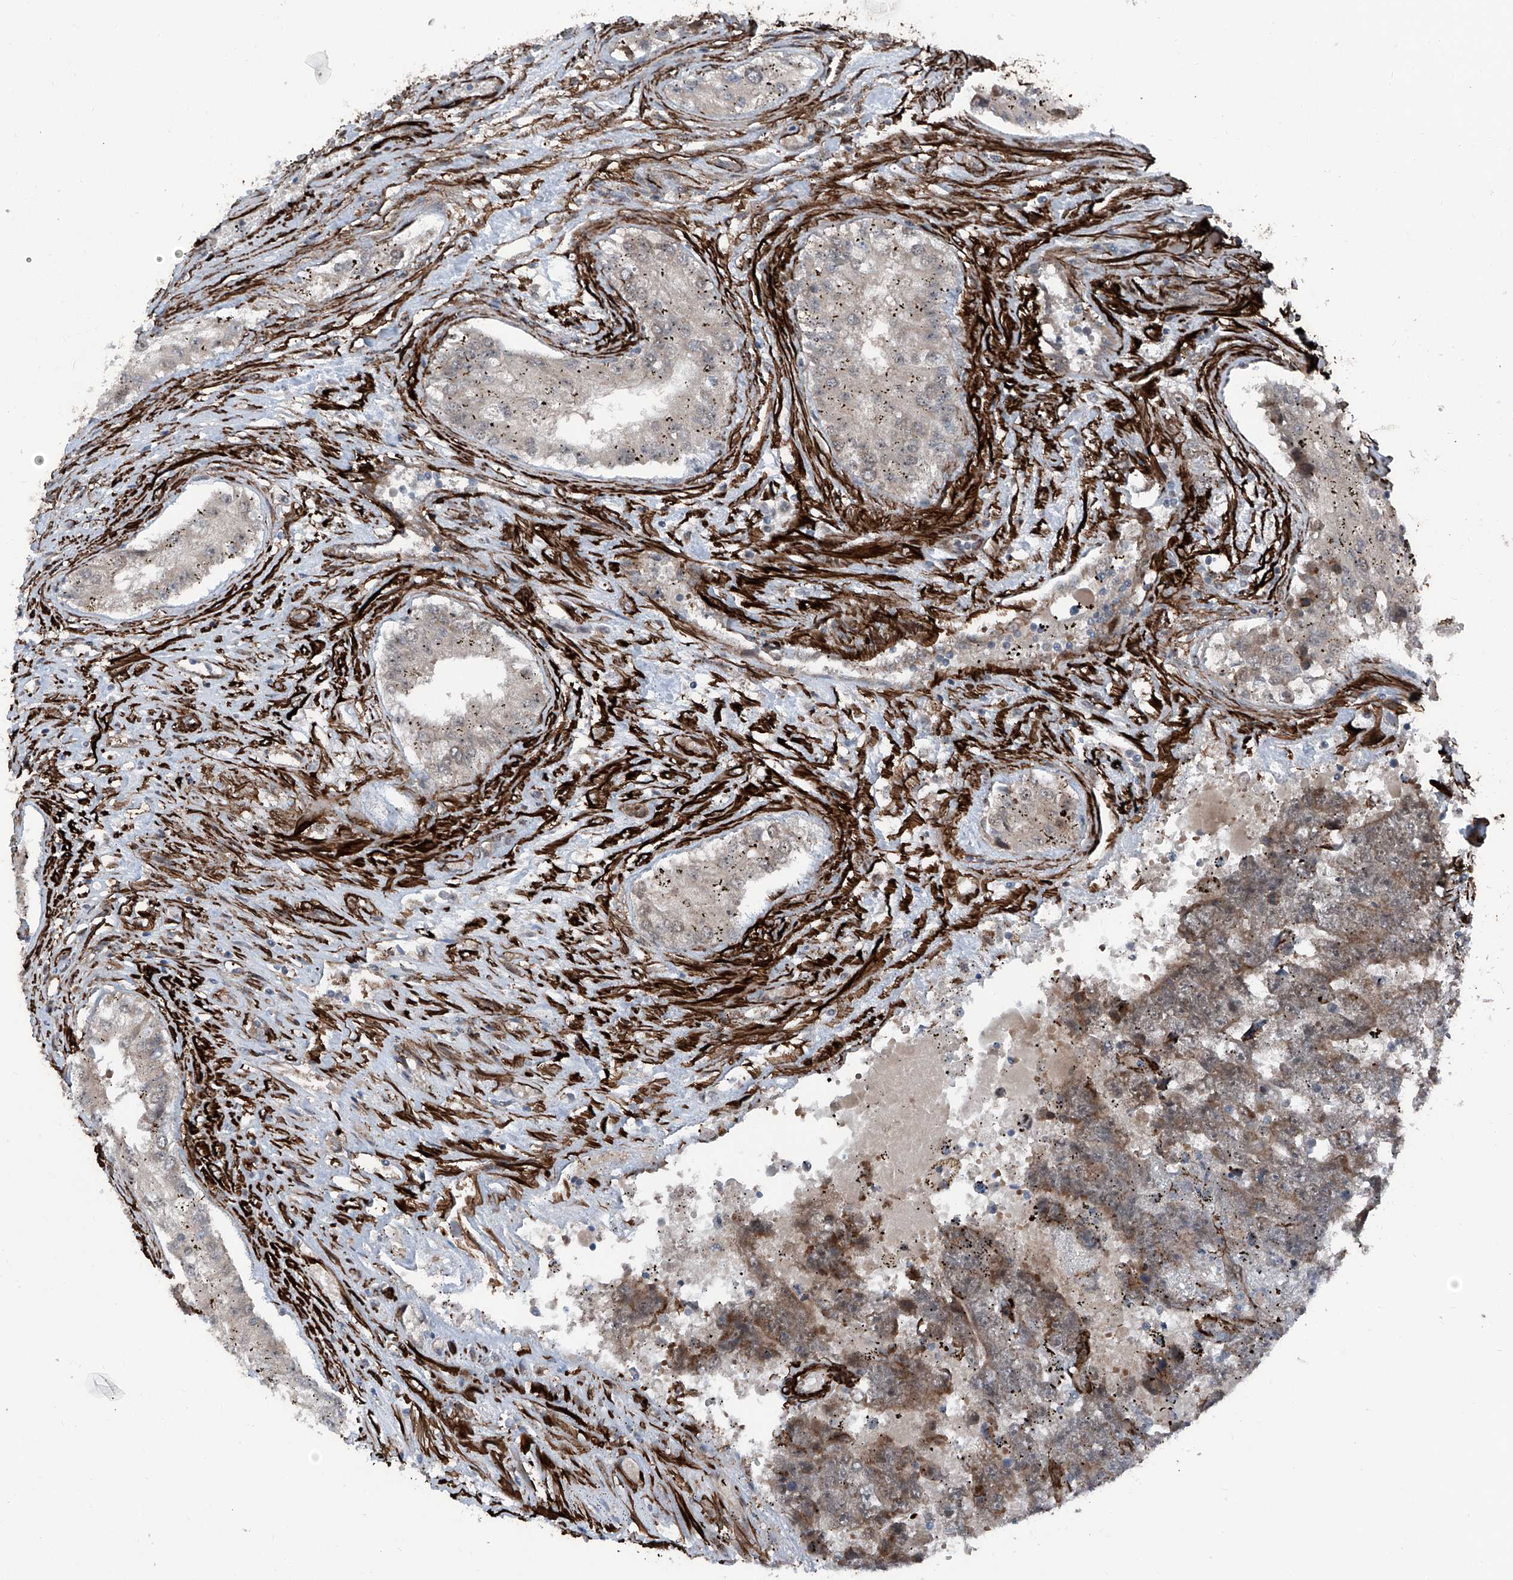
{"staining": {"intensity": "moderate", "quantity": "25%-75%", "location": "cytoplasmic/membranous,nuclear"}, "tissue": "testis cancer", "cell_type": "Tumor cells", "image_type": "cancer", "snomed": [{"axis": "morphology", "description": "Carcinoma, Embryonal, NOS"}, {"axis": "topography", "description": "Testis"}], "caption": "Testis cancer (embryonal carcinoma) stained with IHC displays moderate cytoplasmic/membranous and nuclear positivity in approximately 25%-75% of tumor cells.", "gene": "COA7", "patient": {"sex": "male", "age": 25}}